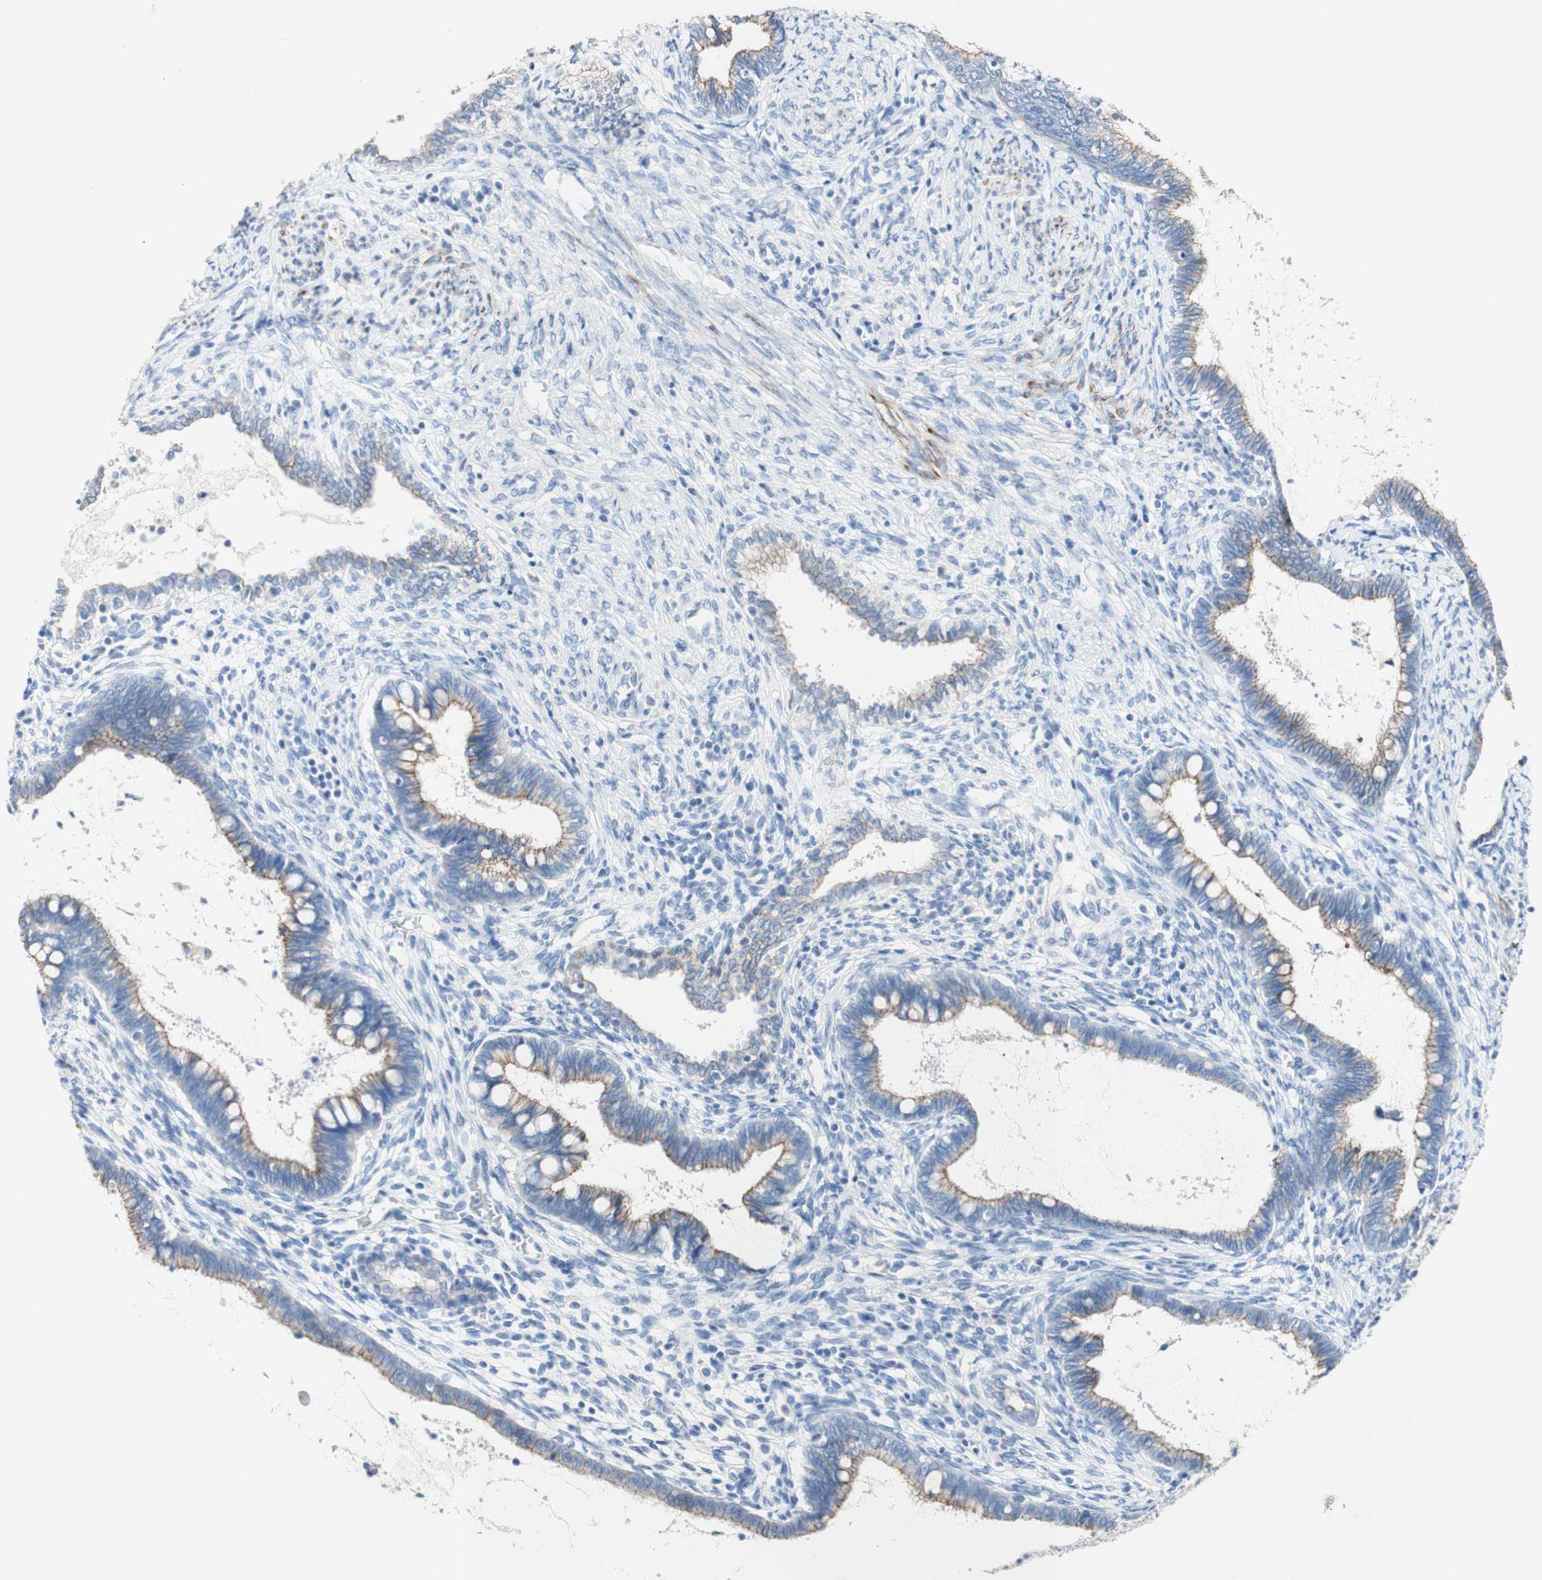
{"staining": {"intensity": "moderate", "quantity": "25%-75%", "location": "cytoplasmic/membranous"}, "tissue": "cervical cancer", "cell_type": "Tumor cells", "image_type": "cancer", "snomed": [{"axis": "morphology", "description": "Adenocarcinoma, NOS"}, {"axis": "topography", "description": "Cervix"}], "caption": "This is an image of IHC staining of adenocarcinoma (cervical), which shows moderate expression in the cytoplasmic/membranous of tumor cells.", "gene": "DSC2", "patient": {"sex": "female", "age": 44}}